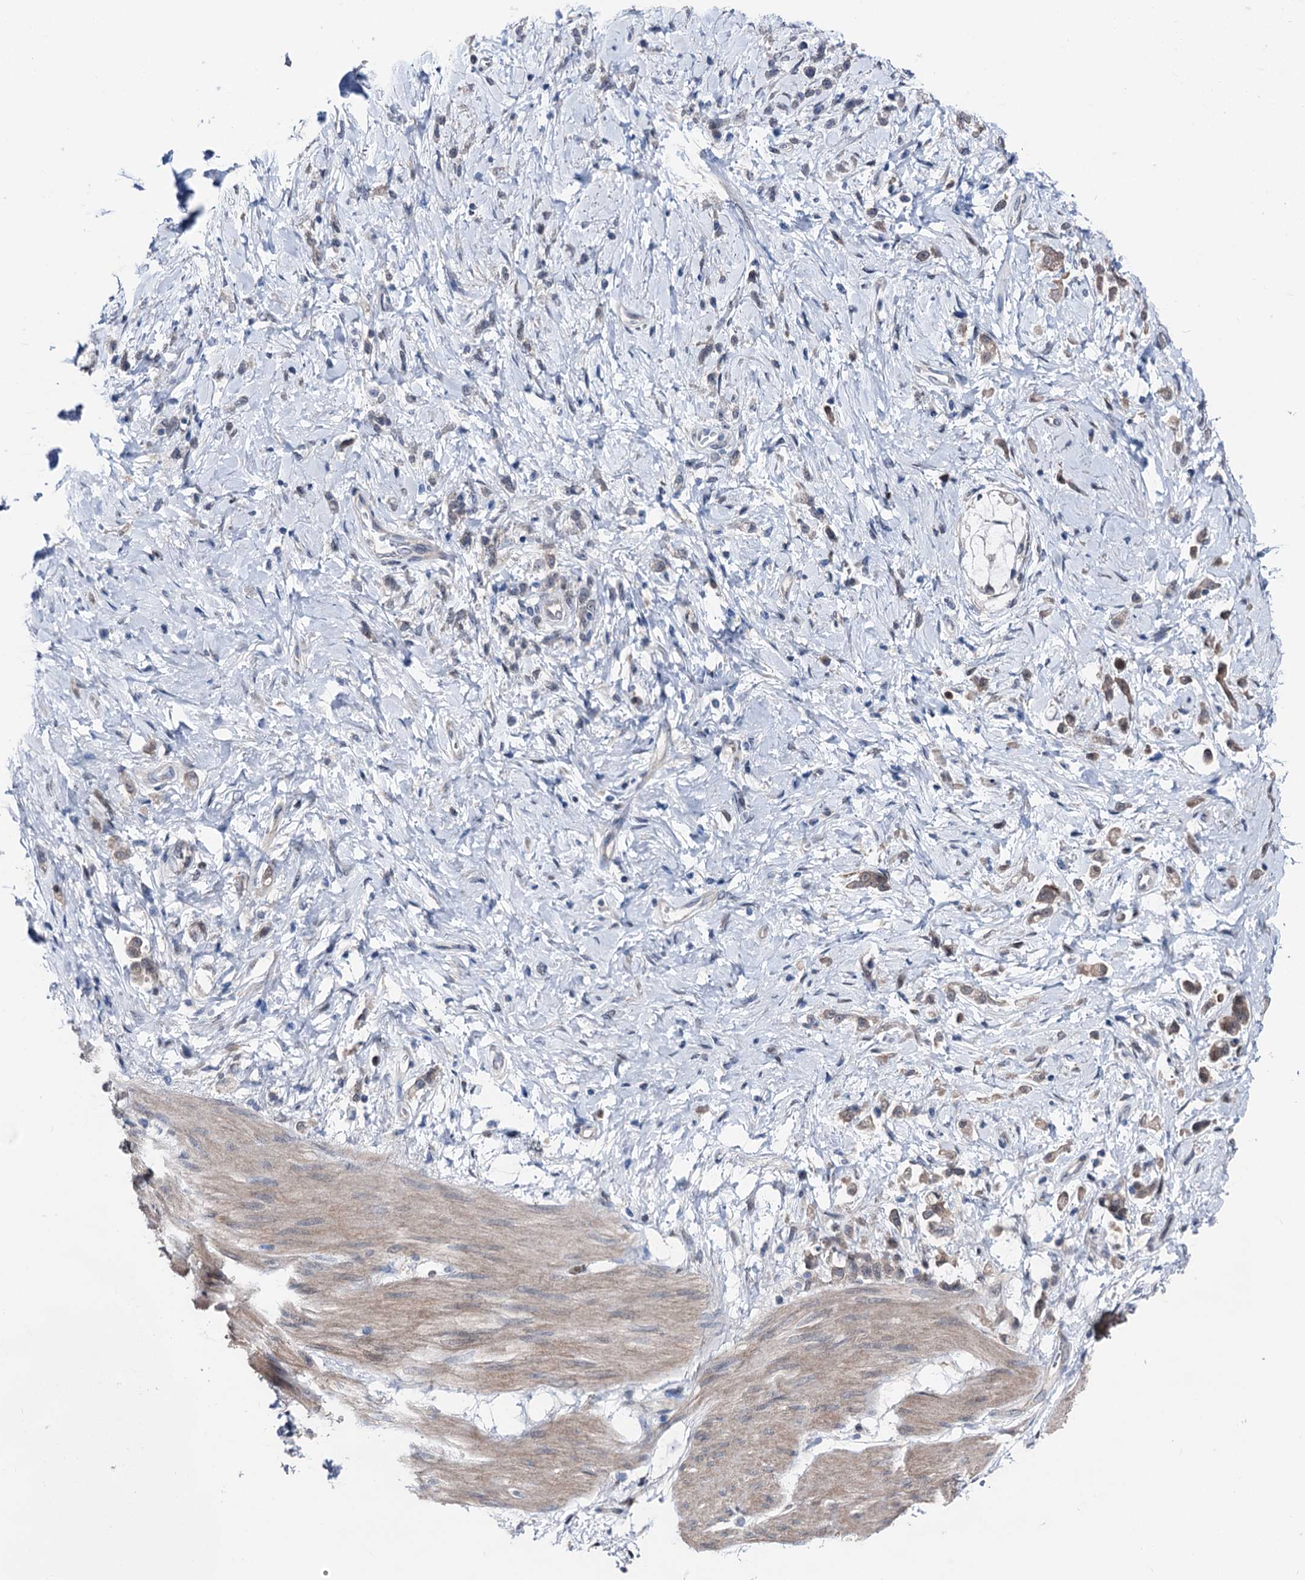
{"staining": {"intensity": "weak", "quantity": "25%-75%", "location": "cytoplasmic/membranous"}, "tissue": "stomach cancer", "cell_type": "Tumor cells", "image_type": "cancer", "snomed": [{"axis": "morphology", "description": "Adenocarcinoma, NOS"}, {"axis": "topography", "description": "Stomach"}], "caption": "Immunohistochemistry photomicrograph of neoplastic tissue: human stomach adenocarcinoma stained using immunohistochemistry reveals low levels of weak protein expression localized specifically in the cytoplasmic/membranous of tumor cells, appearing as a cytoplasmic/membranous brown color.", "gene": "GLO1", "patient": {"sex": "female", "age": 60}}